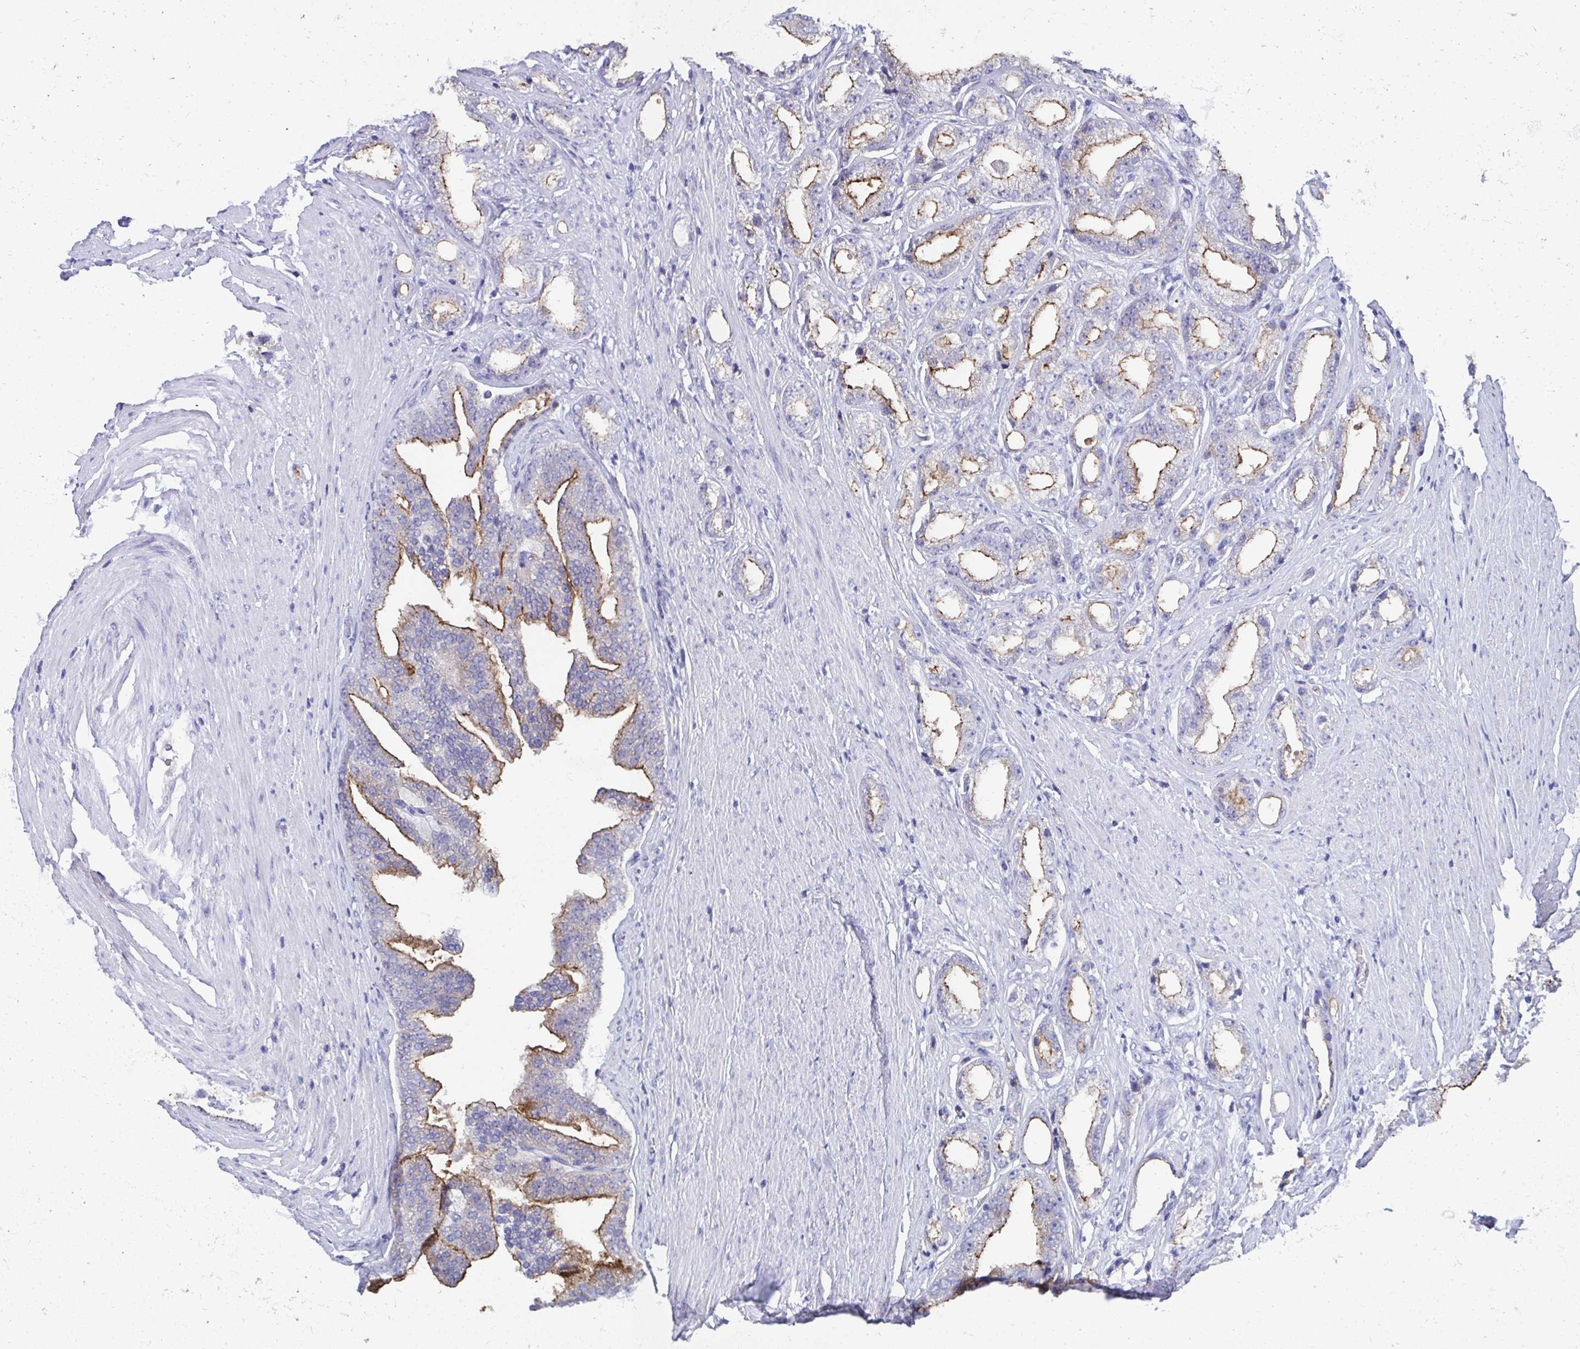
{"staining": {"intensity": "moderate", "quantity": "<25%", "location": "cytoplasmic/membranous"}, "tissue": "prostate cancer", "cell_type": "Tumor cells", "image_type": "cancer", "snomed": [{"axis": "morphology", "description": "Adenocarcinoma, Low grade"}, {"axis": "topography", "description": "Prostate"}], "caption": "An immunohistochemistry image of tumor tissue is shown. Protein staining in brown shows moderate cytoplasmic/membranous positivity in prostate cancer within tumor cells.", "gene": "TMPRSS2", "patient": {"sex": "male", "age": 65}}